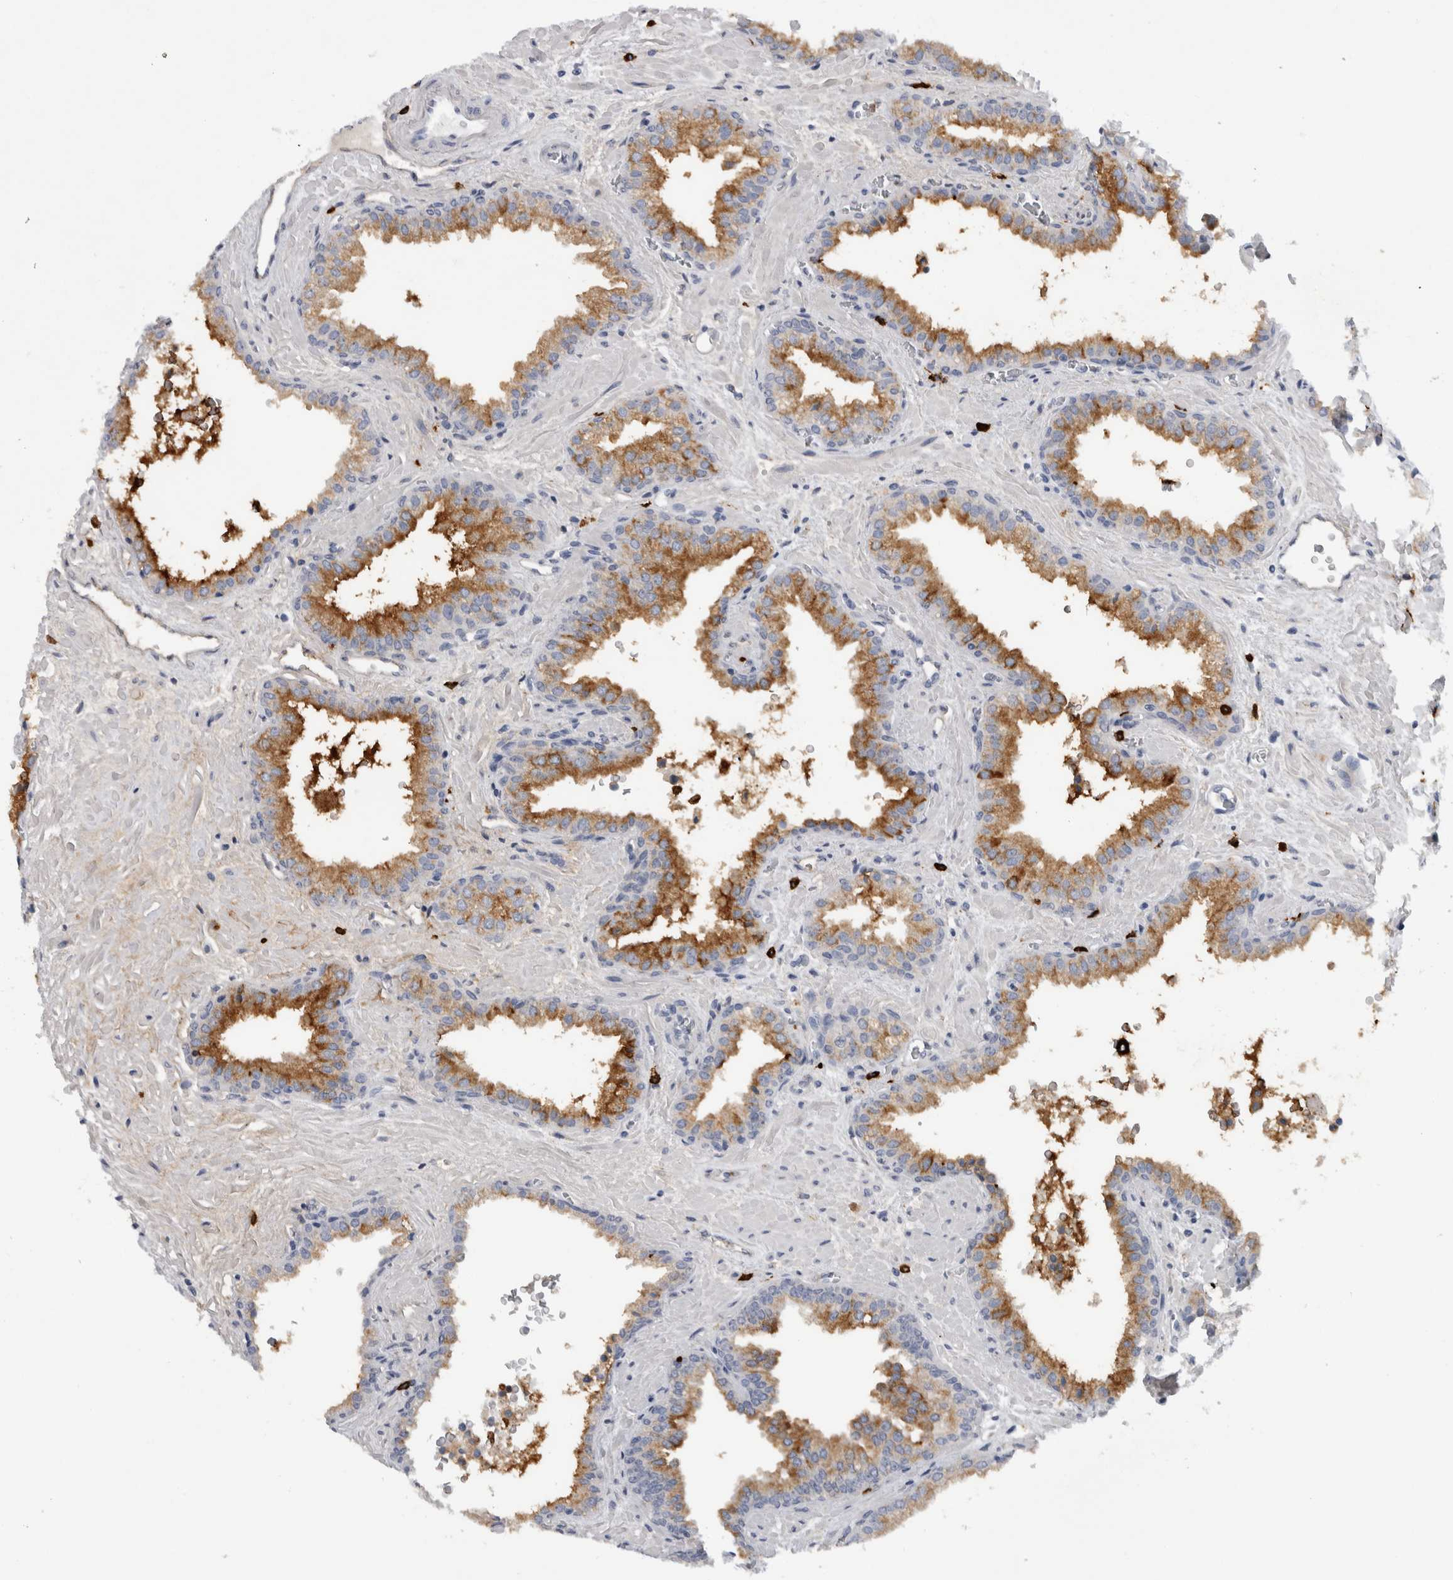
{"staining": {"intensity": "moderate", "quantity": ">75%", "location": "cytoplasmic/membranous"}, "tissue": "prostate cancer", "cell_type": "Tumor cells", "image_type": "cancer", "snomed": [{"axis": "morphology", "description": "Adenocarcinoma, Low grade"}, {"axis": "topography", "description": "Prostate"}], "caption": "Moderate cytoplasmic/membranous protein positivity is seen in approximately >75% of tumor cells in prostate low-grade adenocarcinoma.", "gene": "CD63", "patient": {"sex": "male", "age": 71}}